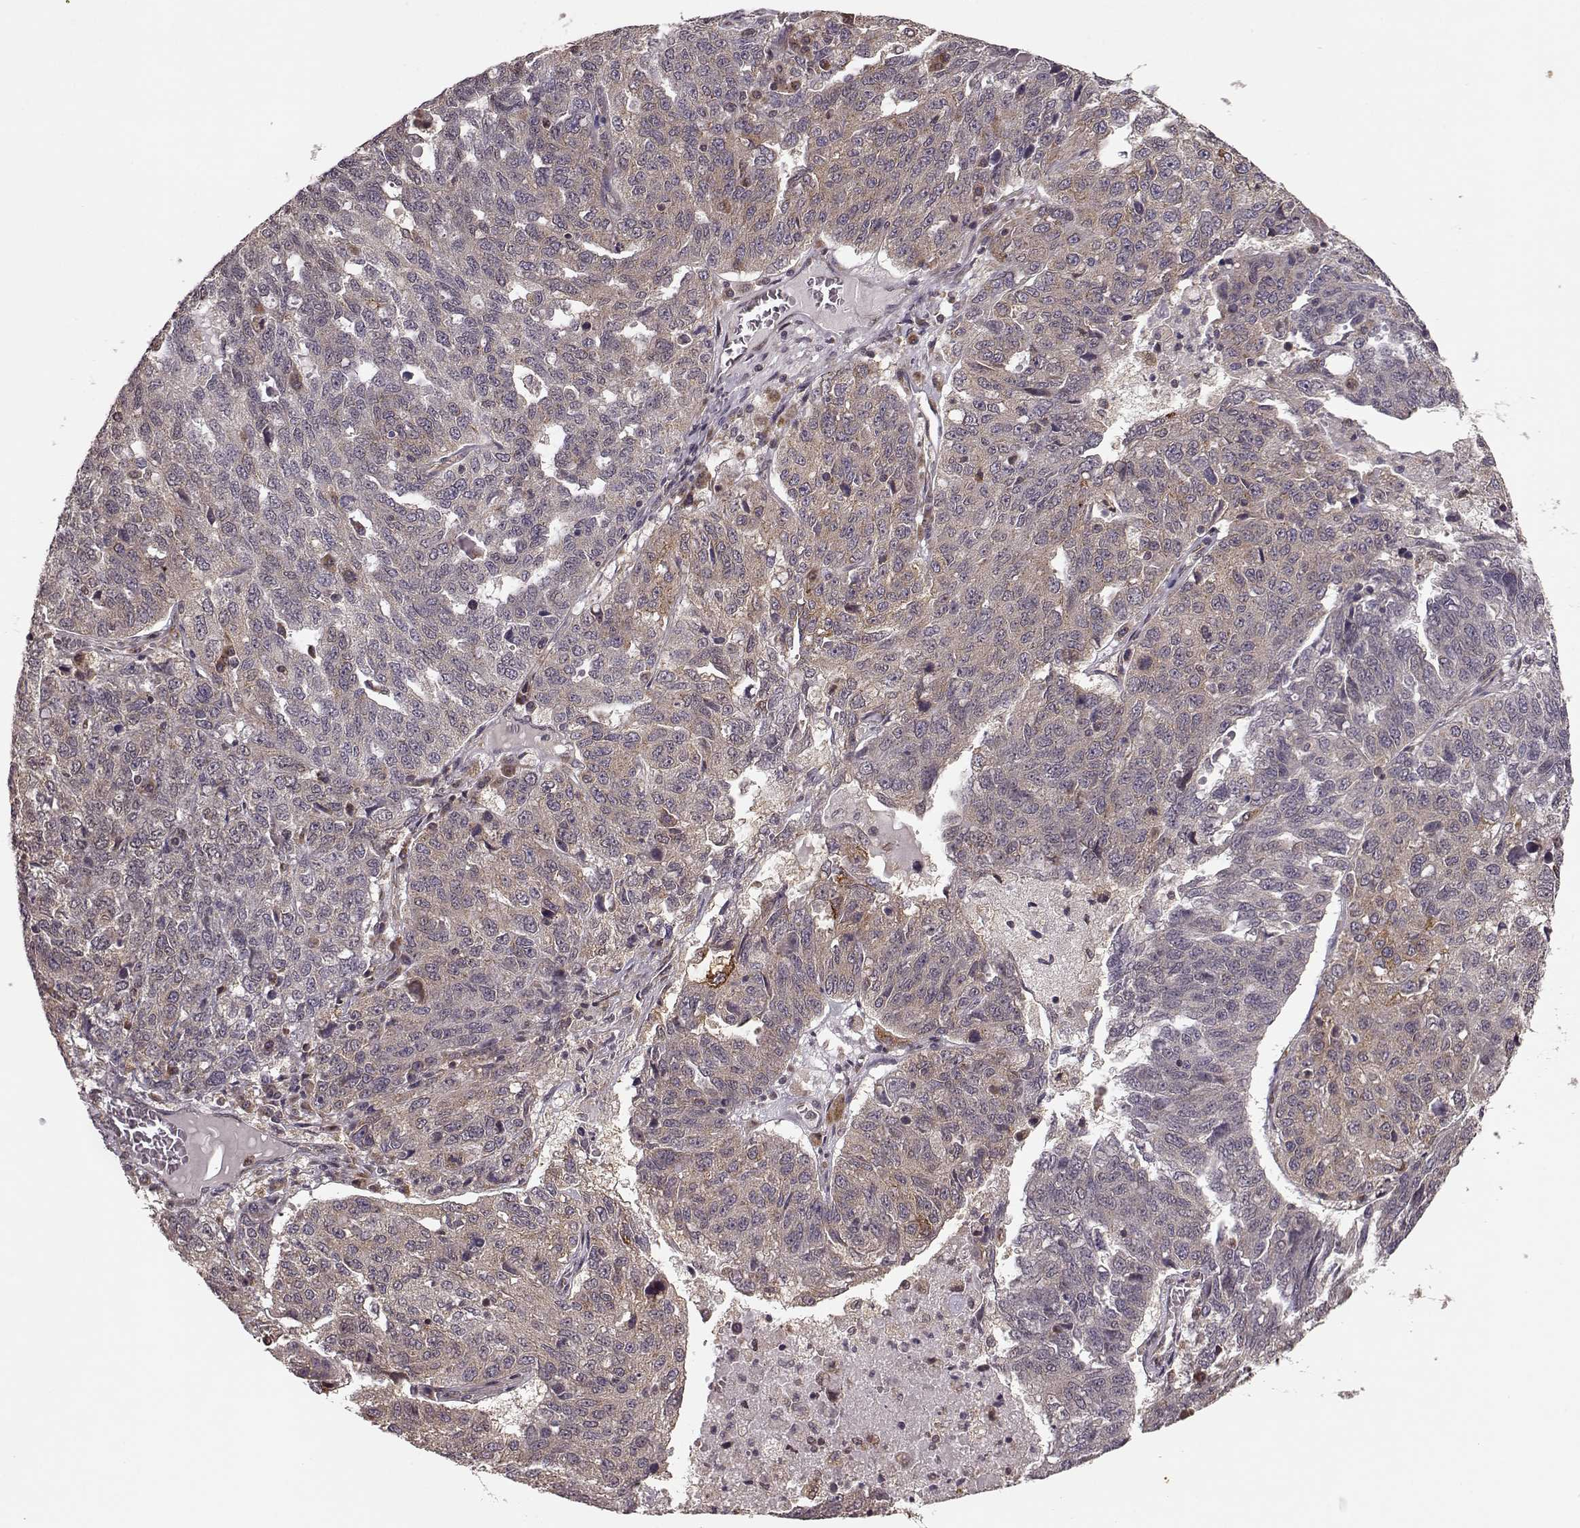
{"staining": {"intensity": "weak", "quantity": "<25%", "location": "cytoplasmic/membranous"}, "tissue": "ovarian cancer", "cell_type": "Tumor cells", "image_type": "cancer", "snomed": [{"axis": "morphology", "description": "Cystadenocarcinoma, serous, NOS"}, {"axis": "topography", "description": "Ovary"}], "caption": "Ovarian serous cystadenocarcinoma stained for a protein using immunohistochemistry (IHC) reveals no staining tumor cells.", "gene": "YIPF5", "patient": {"sex": "female", "age": 71}}